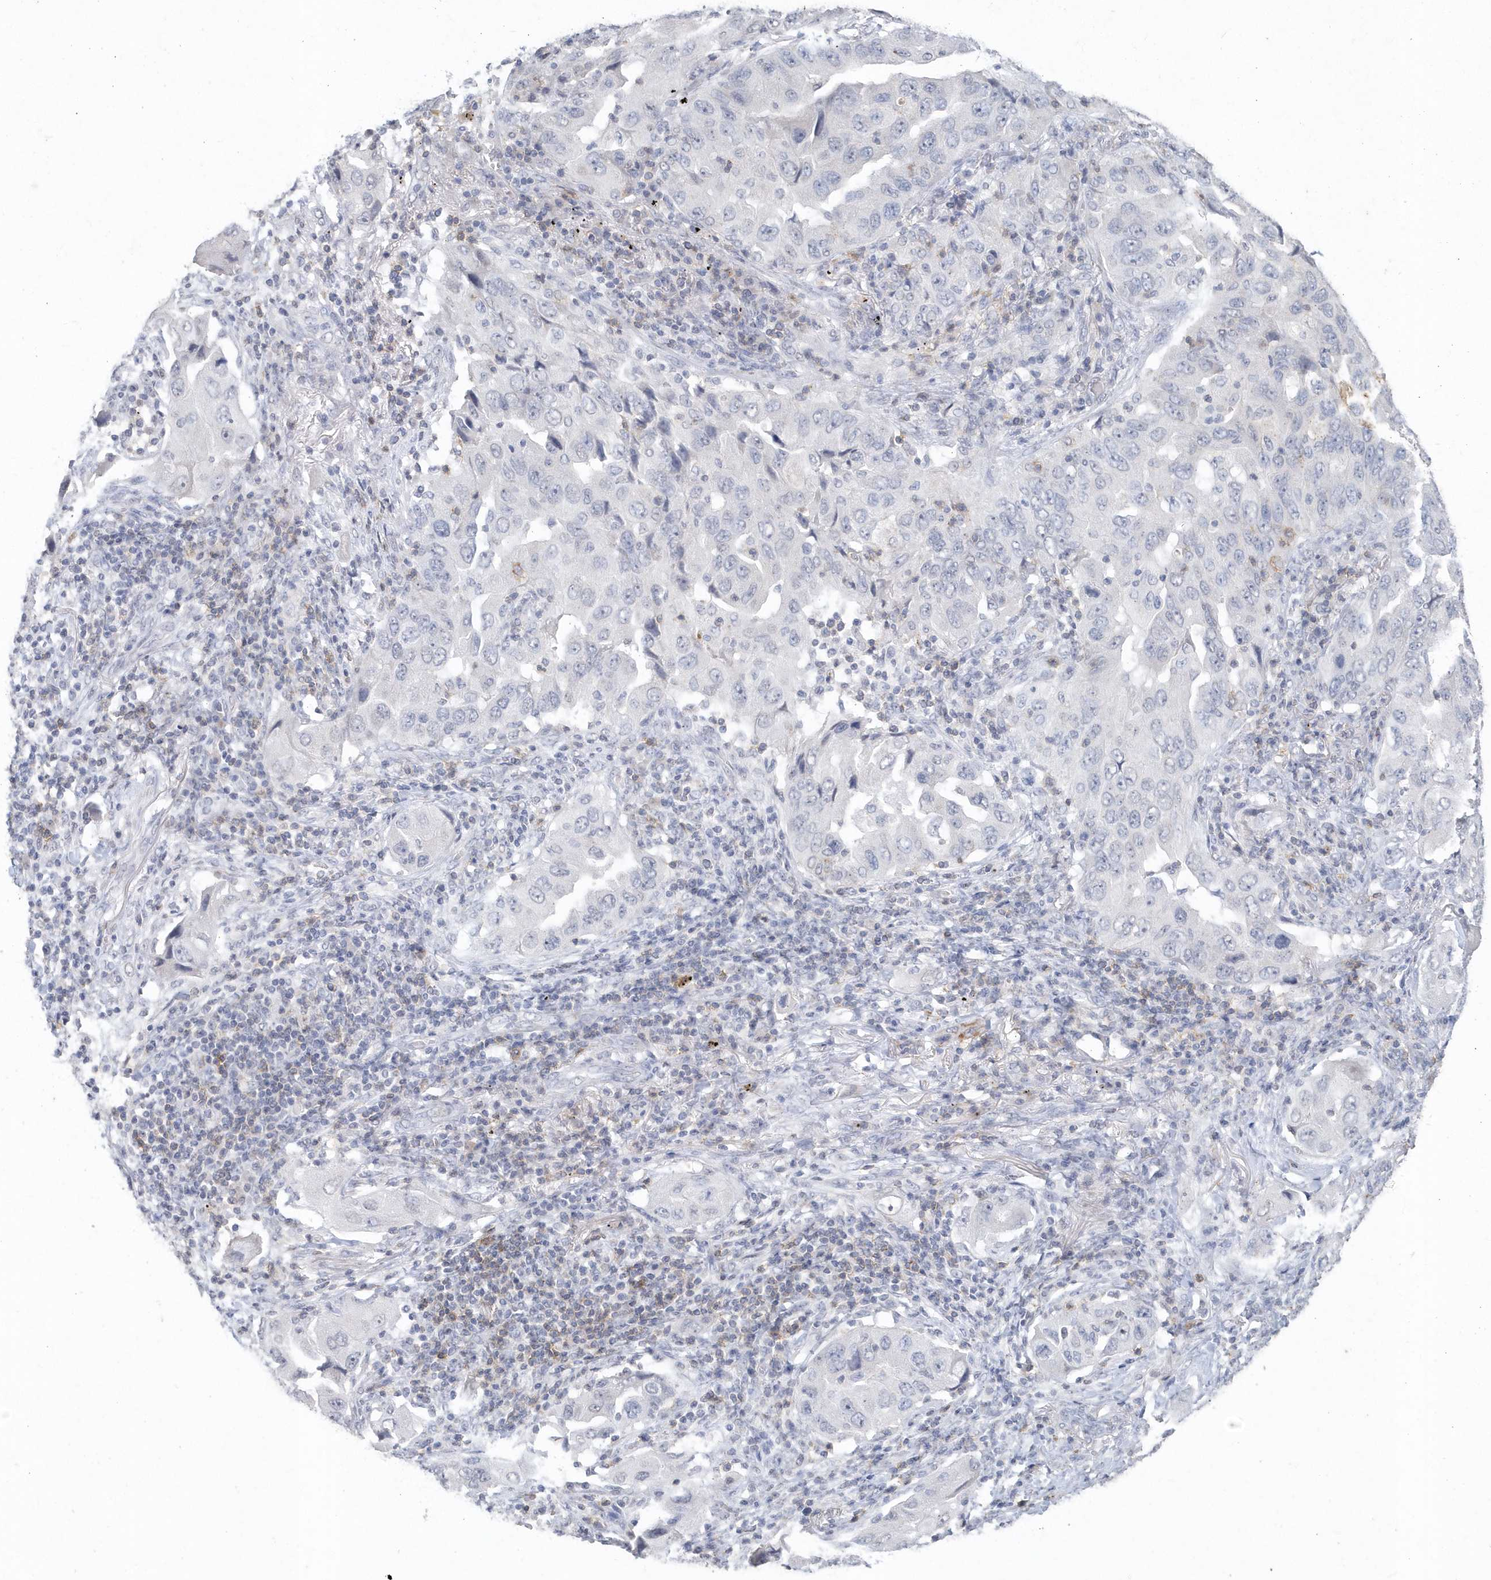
{"staining": {"intensity": "negative", "quantity": "none", "location": "none"}, "tissue": "lung cancer", "cell_type": "Tumor cells", "image_type": "cancer", "snomed": [{"axis": "morphology", "description": "Adenocarcinoma, NOS"}, {"axis": "topography", "description": "Lung"}], "caption": "Photomicrograph shows no protein positivity in tumor cells of lung cancer tissue.", "gene": "PDCD1", "patient": {"sex": "female", "age": 65}}